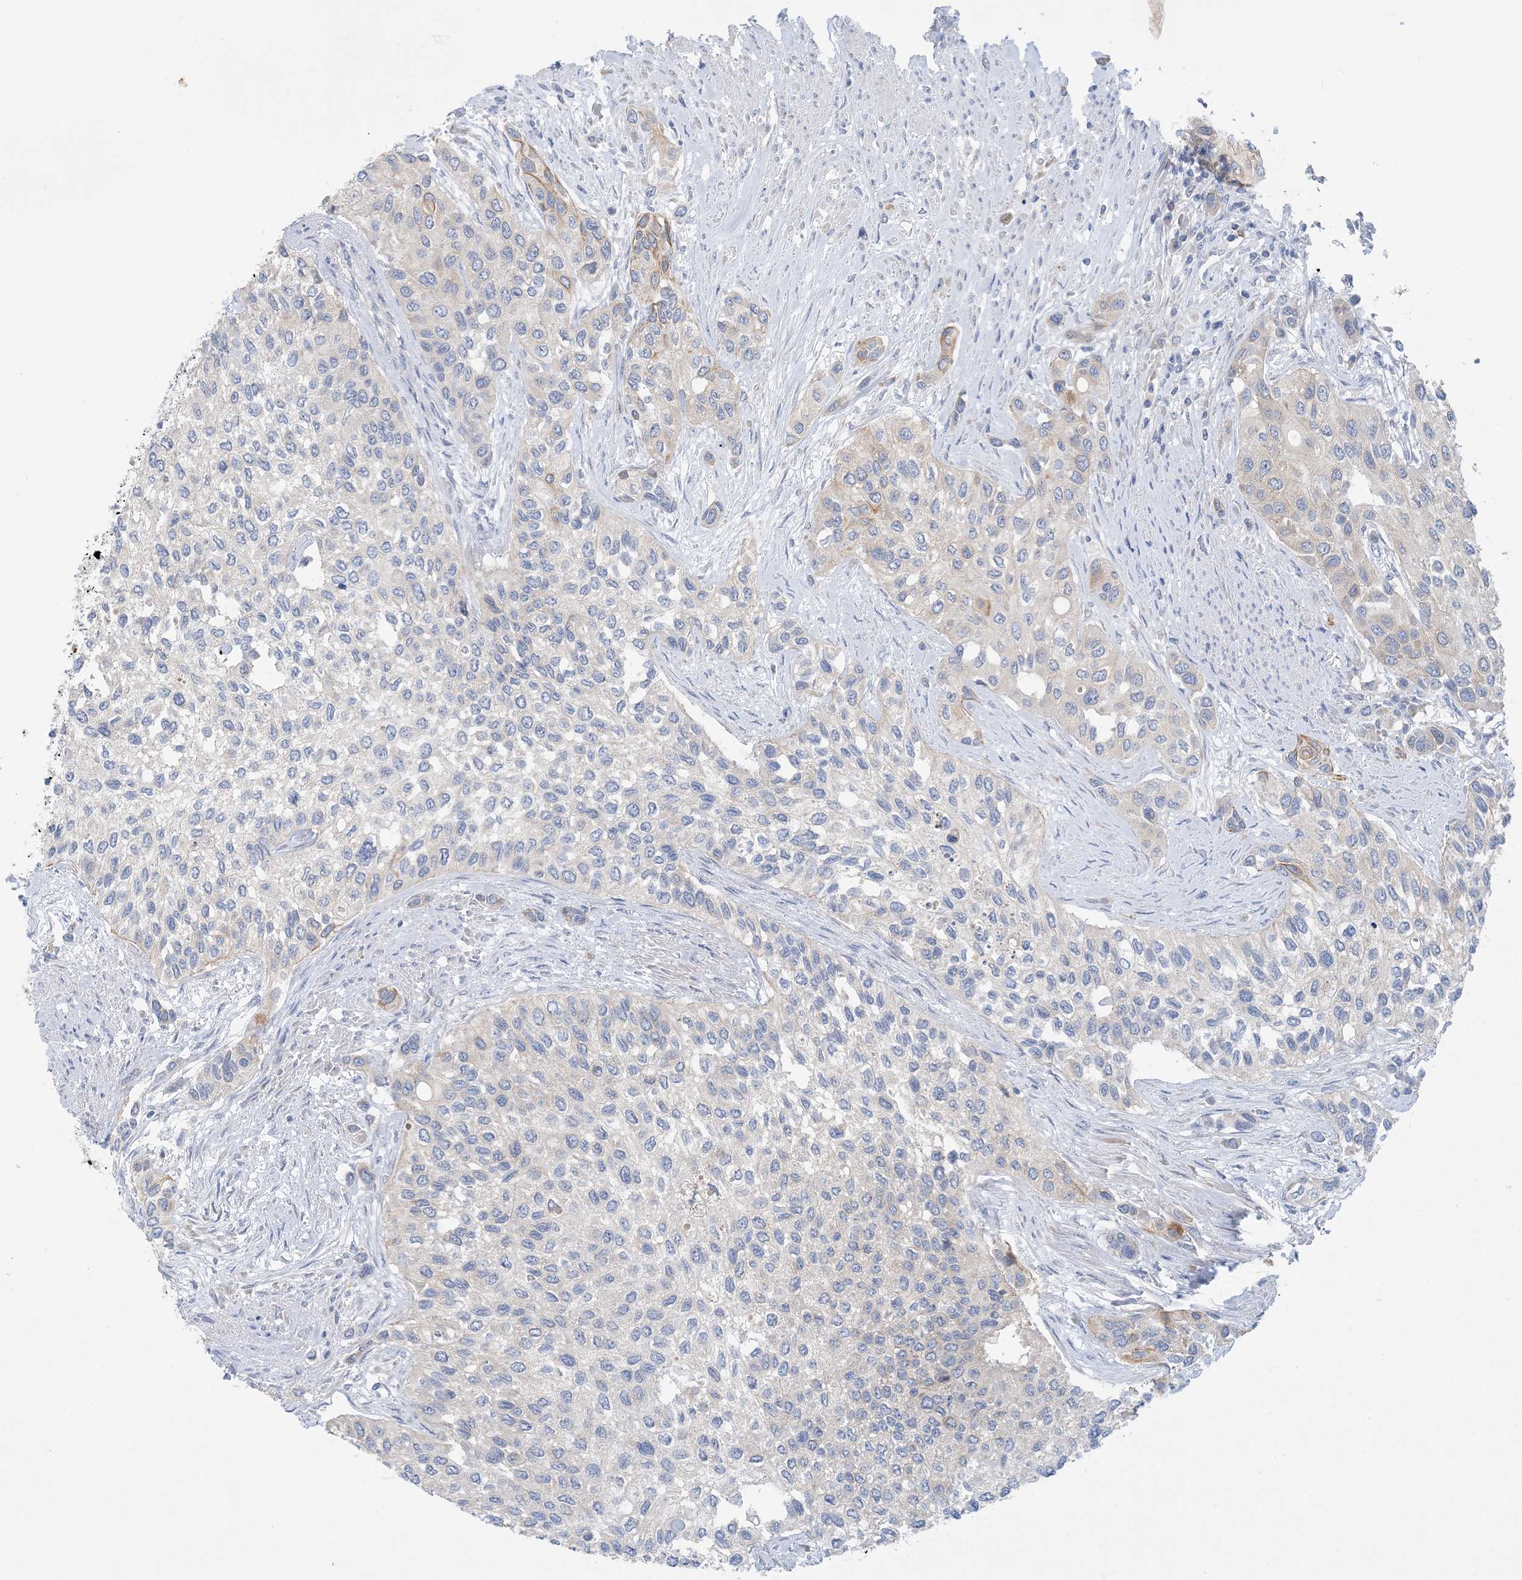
{"staining": {"intensity": "moderate", "quantity": "<25%", "location": "cytoplasmic/membranous"}, "tissue": "urothelial cancer", "cell_type": "Tumor cells", "image_type": "cancer", "snomed": [{"axis": "morphology", "description": "Normal tissue, NOS"}, {"axis": "morphology", "description": "Urothelial carcinoma, High grade"}, {"axis": "topography", "description": "Vascular tissue"}, {"axis": "topography", "description": "Urinary bladder"}], "caption": "Urothelial cancer was stained to show a protein in brown. There is low levels of moderate cytoplasmic/membranous staining in about <25% of tumor cells.", "gene": "ZCCHC18", "patient": {"sex": "female", "age": 56}}